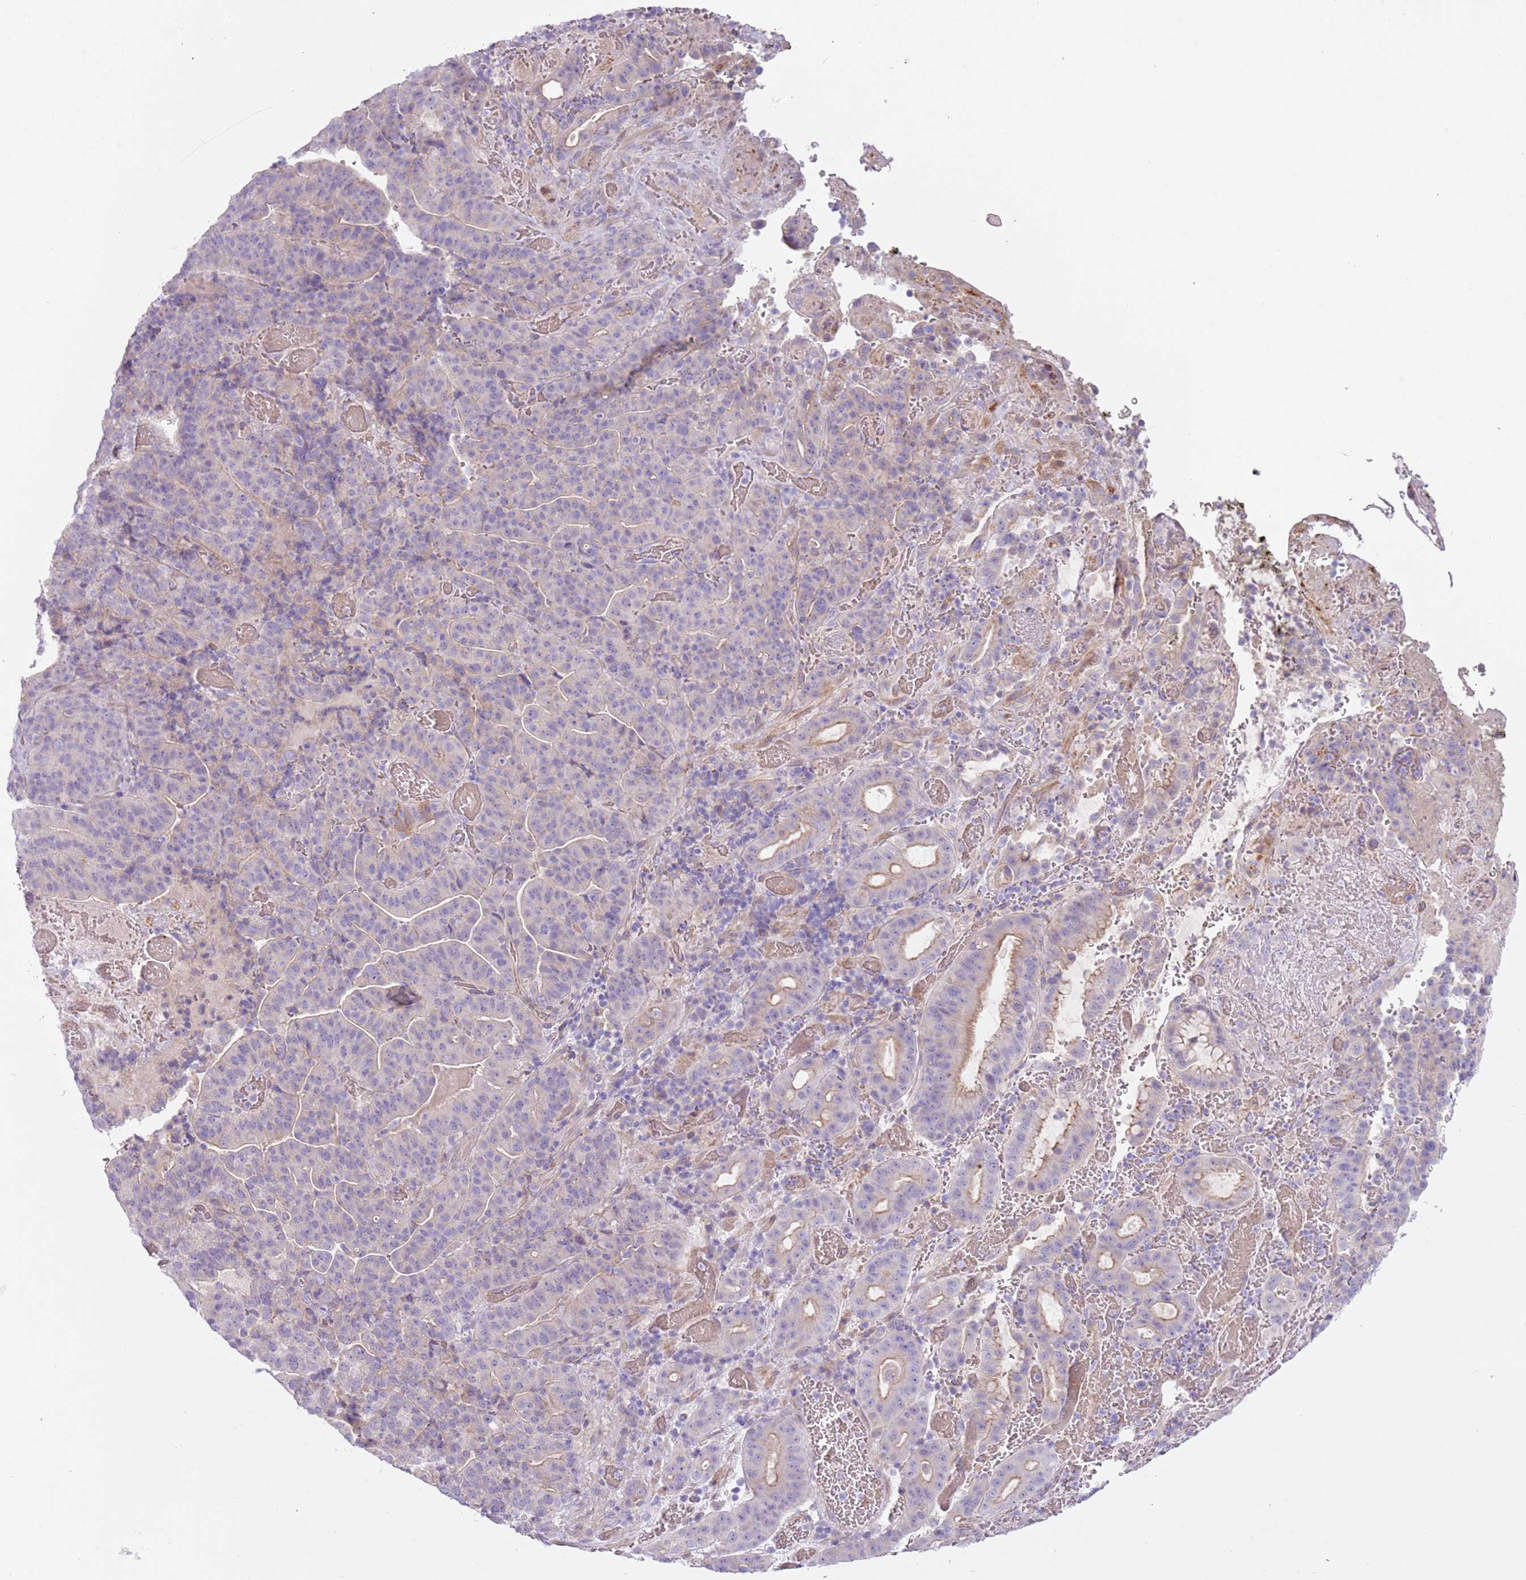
{"staining": {"intensity": "negative", "quantity": "none", "location": "none"}, "tissue": "stomach cancer", "cell_type": "Tumor cells", "image_type": "cancer", "snomed": [{"axis": "morphology", "description": "Adenocarcinoma, NOS"}, {"axis": "topography", "description": "Stomach"}], "caption": "Immunohistochemistry image of human adenocarcinoma (stomach) stained for a protein (brown), which exhibits no expression in tumor cells.", "gene": "MRO", "patient": {"sex": "male", "age": 48}}